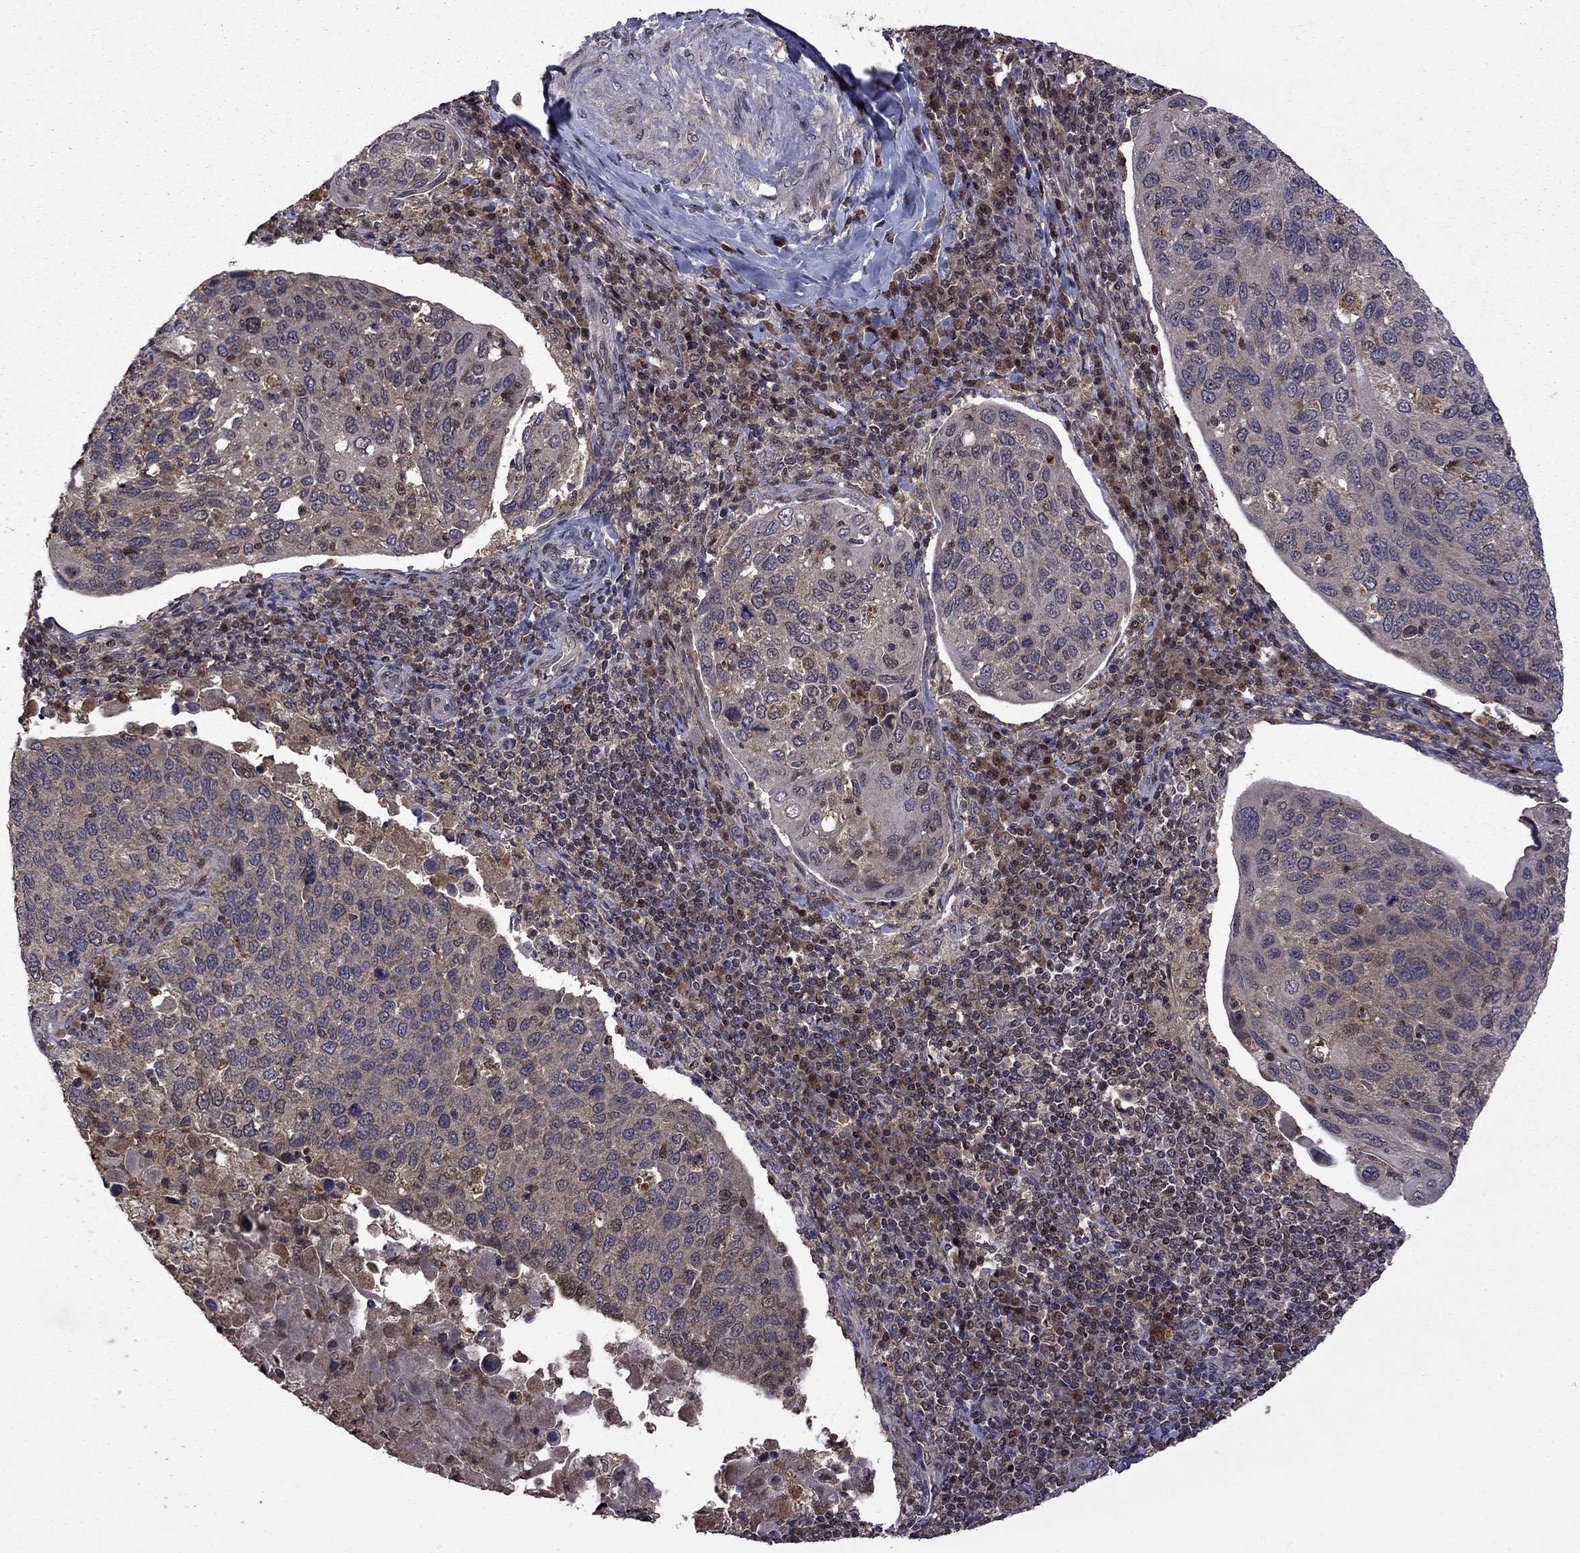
{"staining": {"intensity": "weak", "quantity": "<25%", "location": "cytoplasmic/membranous"}, "tissue": "cervical cancer", "cell_type": "Tumor cells", "image_type": "cancer", "snomed": [{"axis": "morphology", "description": "Squamous cell carcinoma, NOS"}, {"axis": "topography", "description": "Cervix"}], "caption": "Image shows no protein positivity in tumor cells of squamous cell carcinoma (cervical) tissue.", "gene": "IPP", "patient": {"sex": "female", "age": 54}}